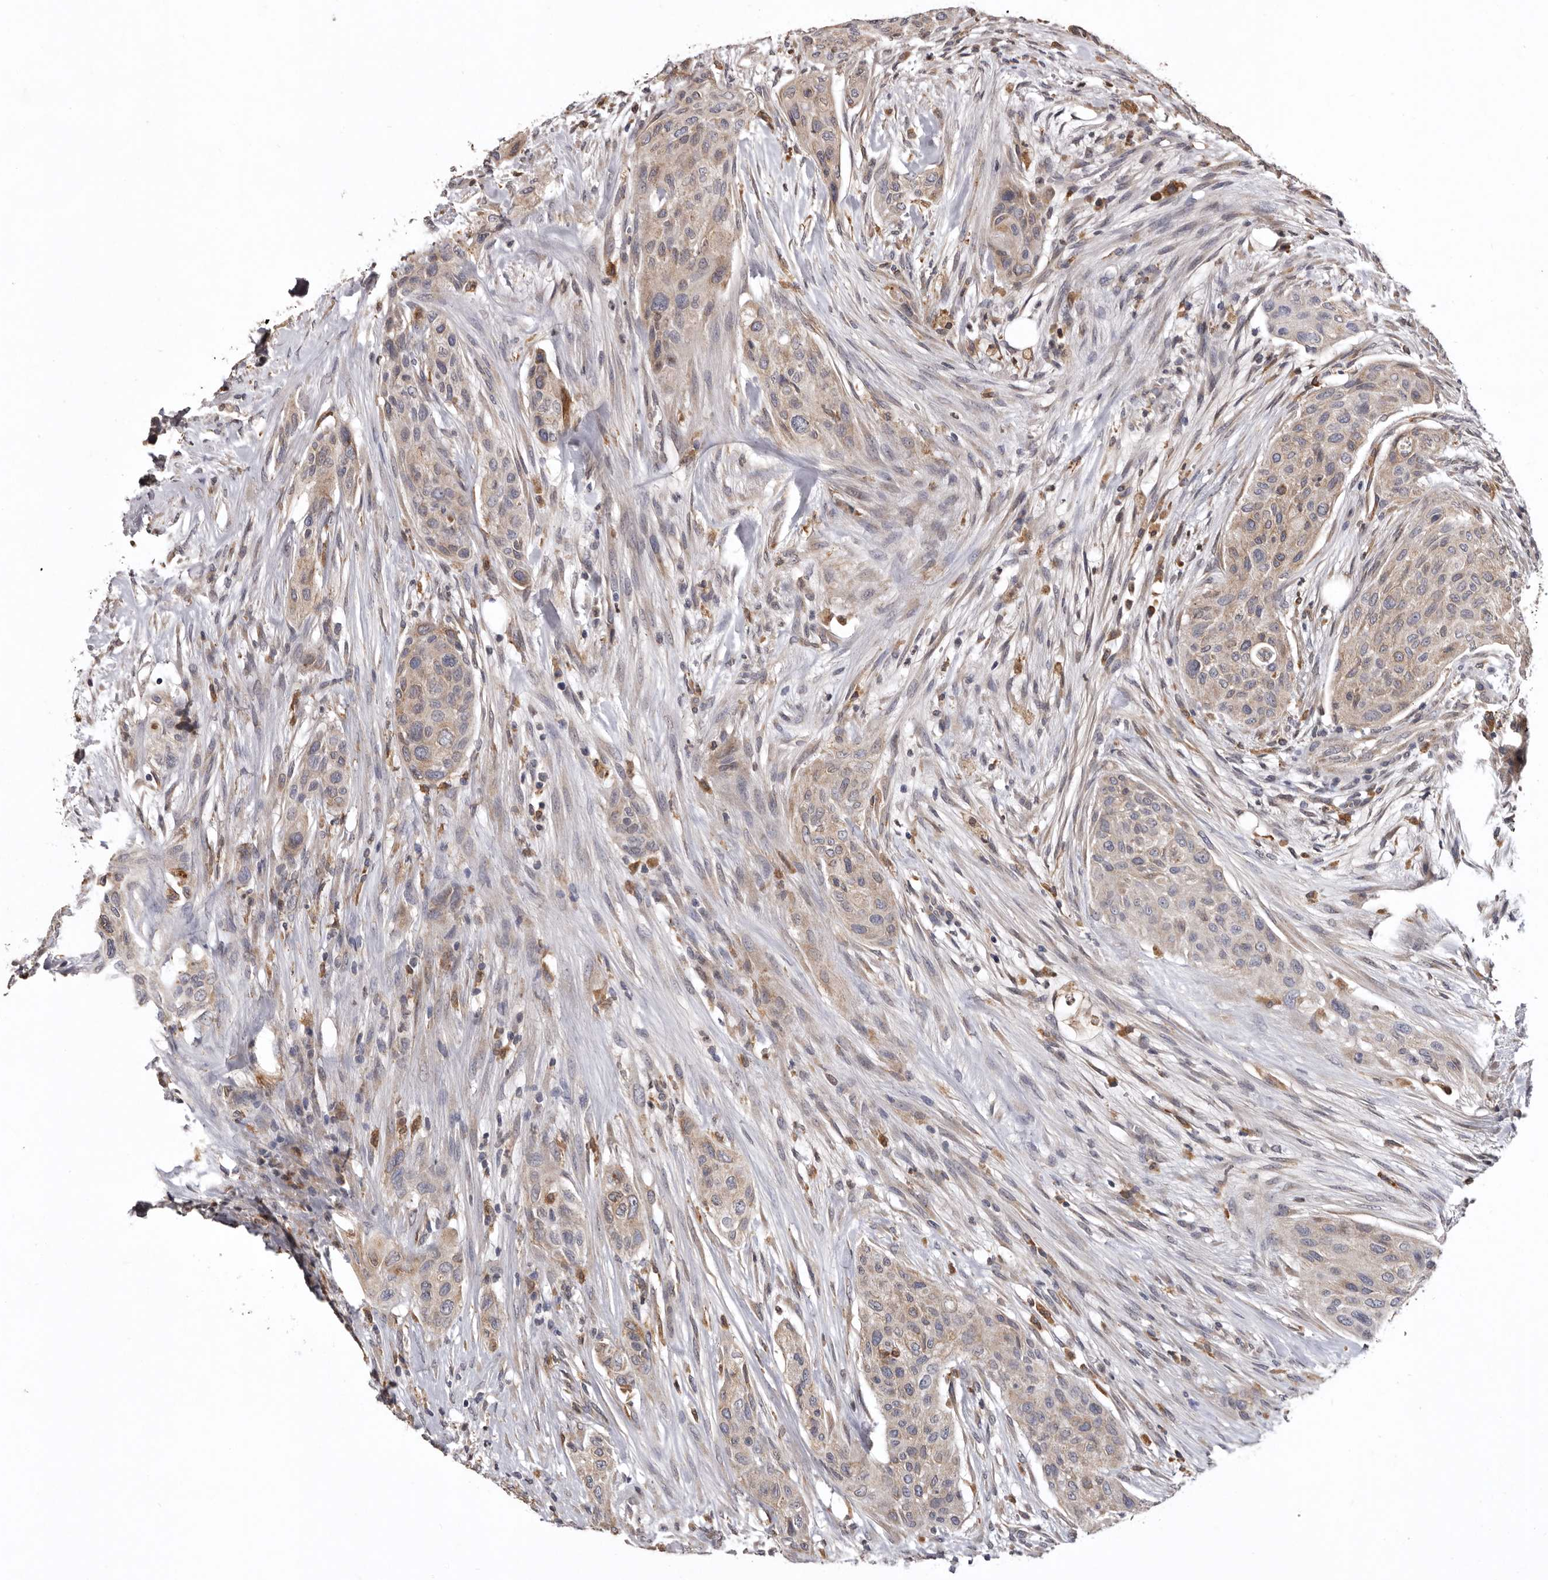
{"staining": {"intensity": "weak", "quantity": ">75%", "location": "cytoplasmic/membranous"}, "tissue": "urothelial cancer", "cell_type": "Tumor cells", "image_type": "cancer", "snomed": [{"axis": "morphology", "description": "Urothelial carcinoma, High grade"}, {"axis": "topography", "description": "Urinary bladder"}], "caption": "Tumor cells reveal low levels of weak cytoplasmic/membranous staining in approximately >75% of cells in human high-grade urothelial carcinoma.", "gene": "INKA2", "patient": {"sex": "male", "age": 35}}